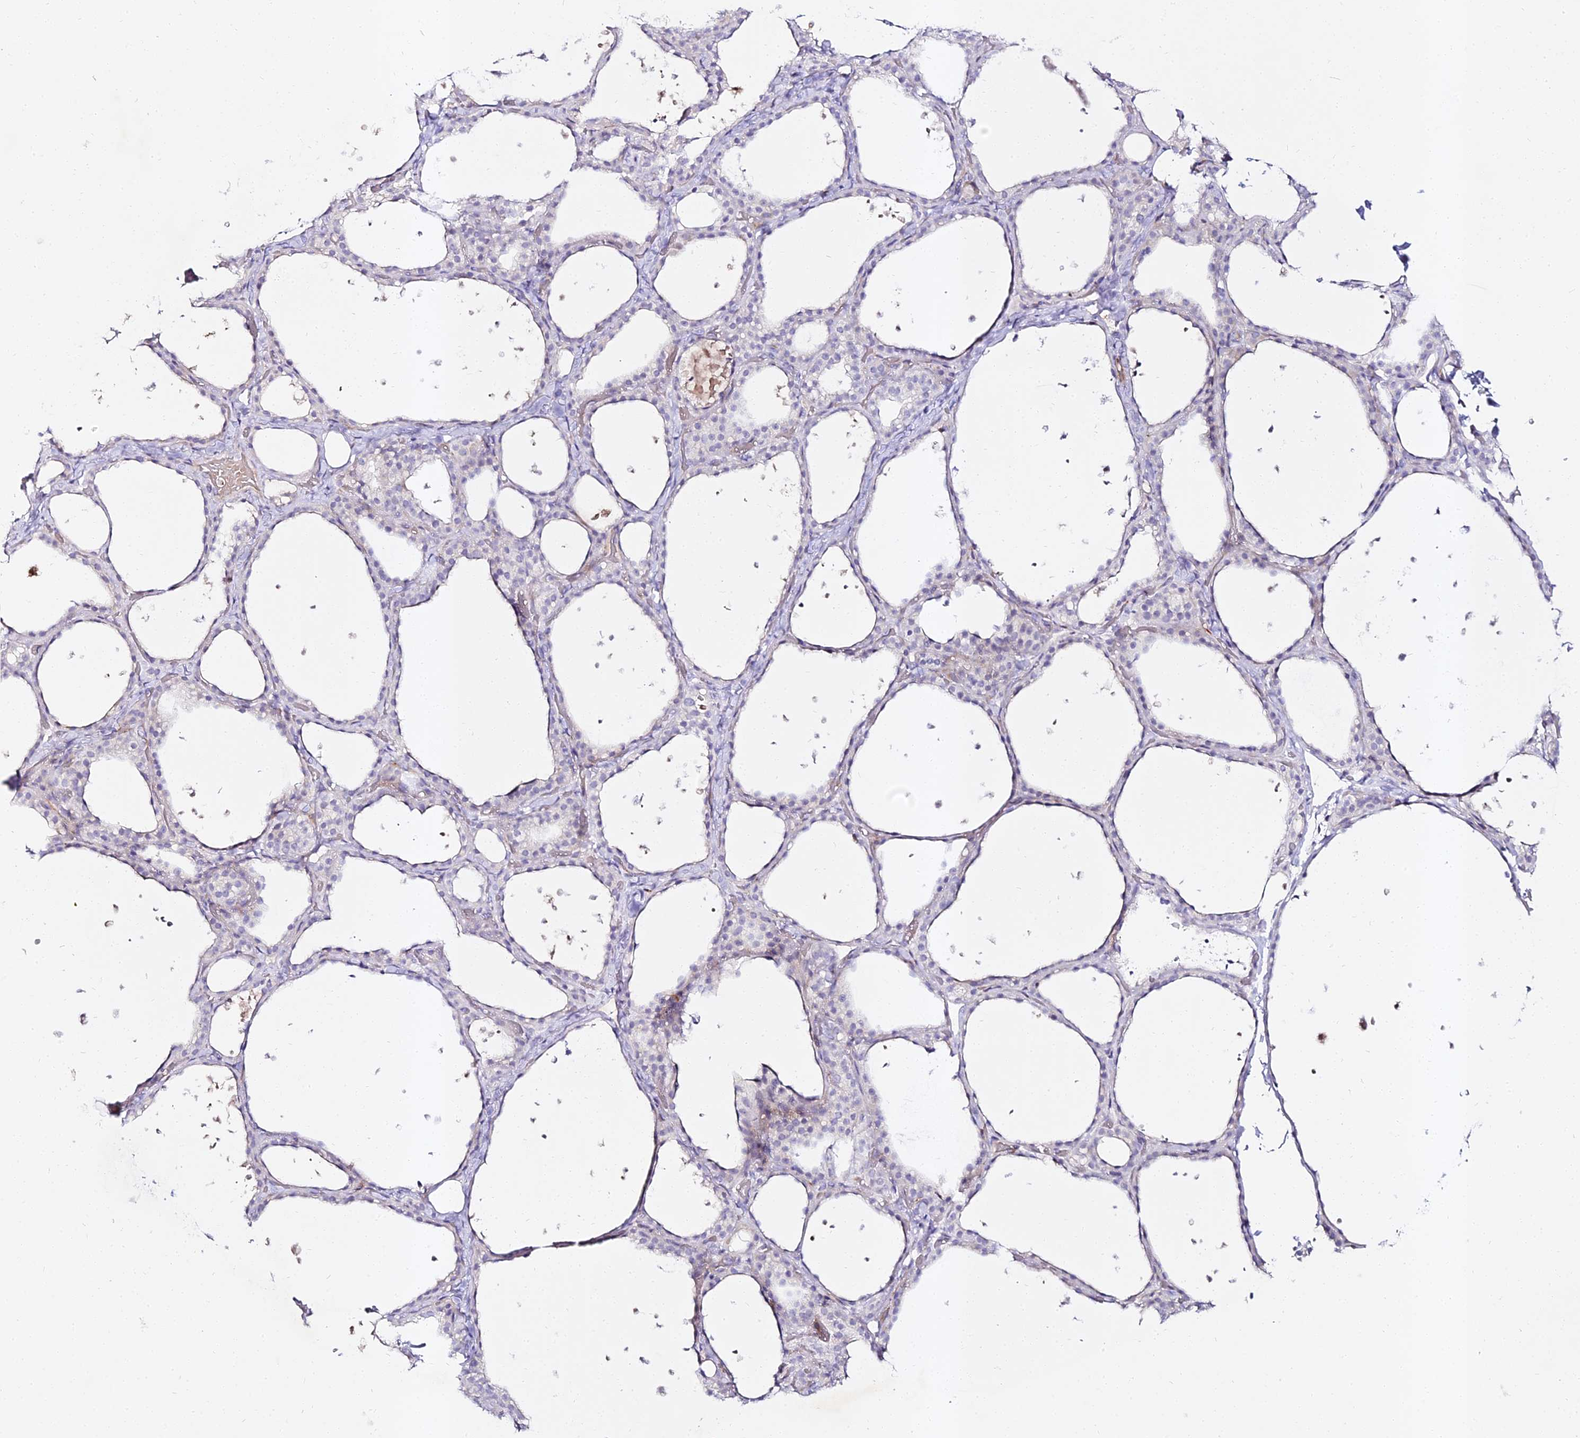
{"staining": {"intensity": "negative", "quantity": "none", "location": "none"}, "tissue": "thyroid gland", "cell_type": "Glandular cells", "image_type": "normal", "snomed": [{"axis": "morphology", "description": "Normal tissue, NOS"}, {"axis": "topography", "description": "Thyroid gland"}], "caption": "The immunohistochemistry histopathology image has no significant expression in glandular cells of thyroid gland. (Stains: DAB immunohistochemistry (IHC) with hematoxylin counter stain, Microscopy: brightfield microscopy at high magnification).", "gene": "ALPG", "patient": {"sex": "female", "age": 44}}